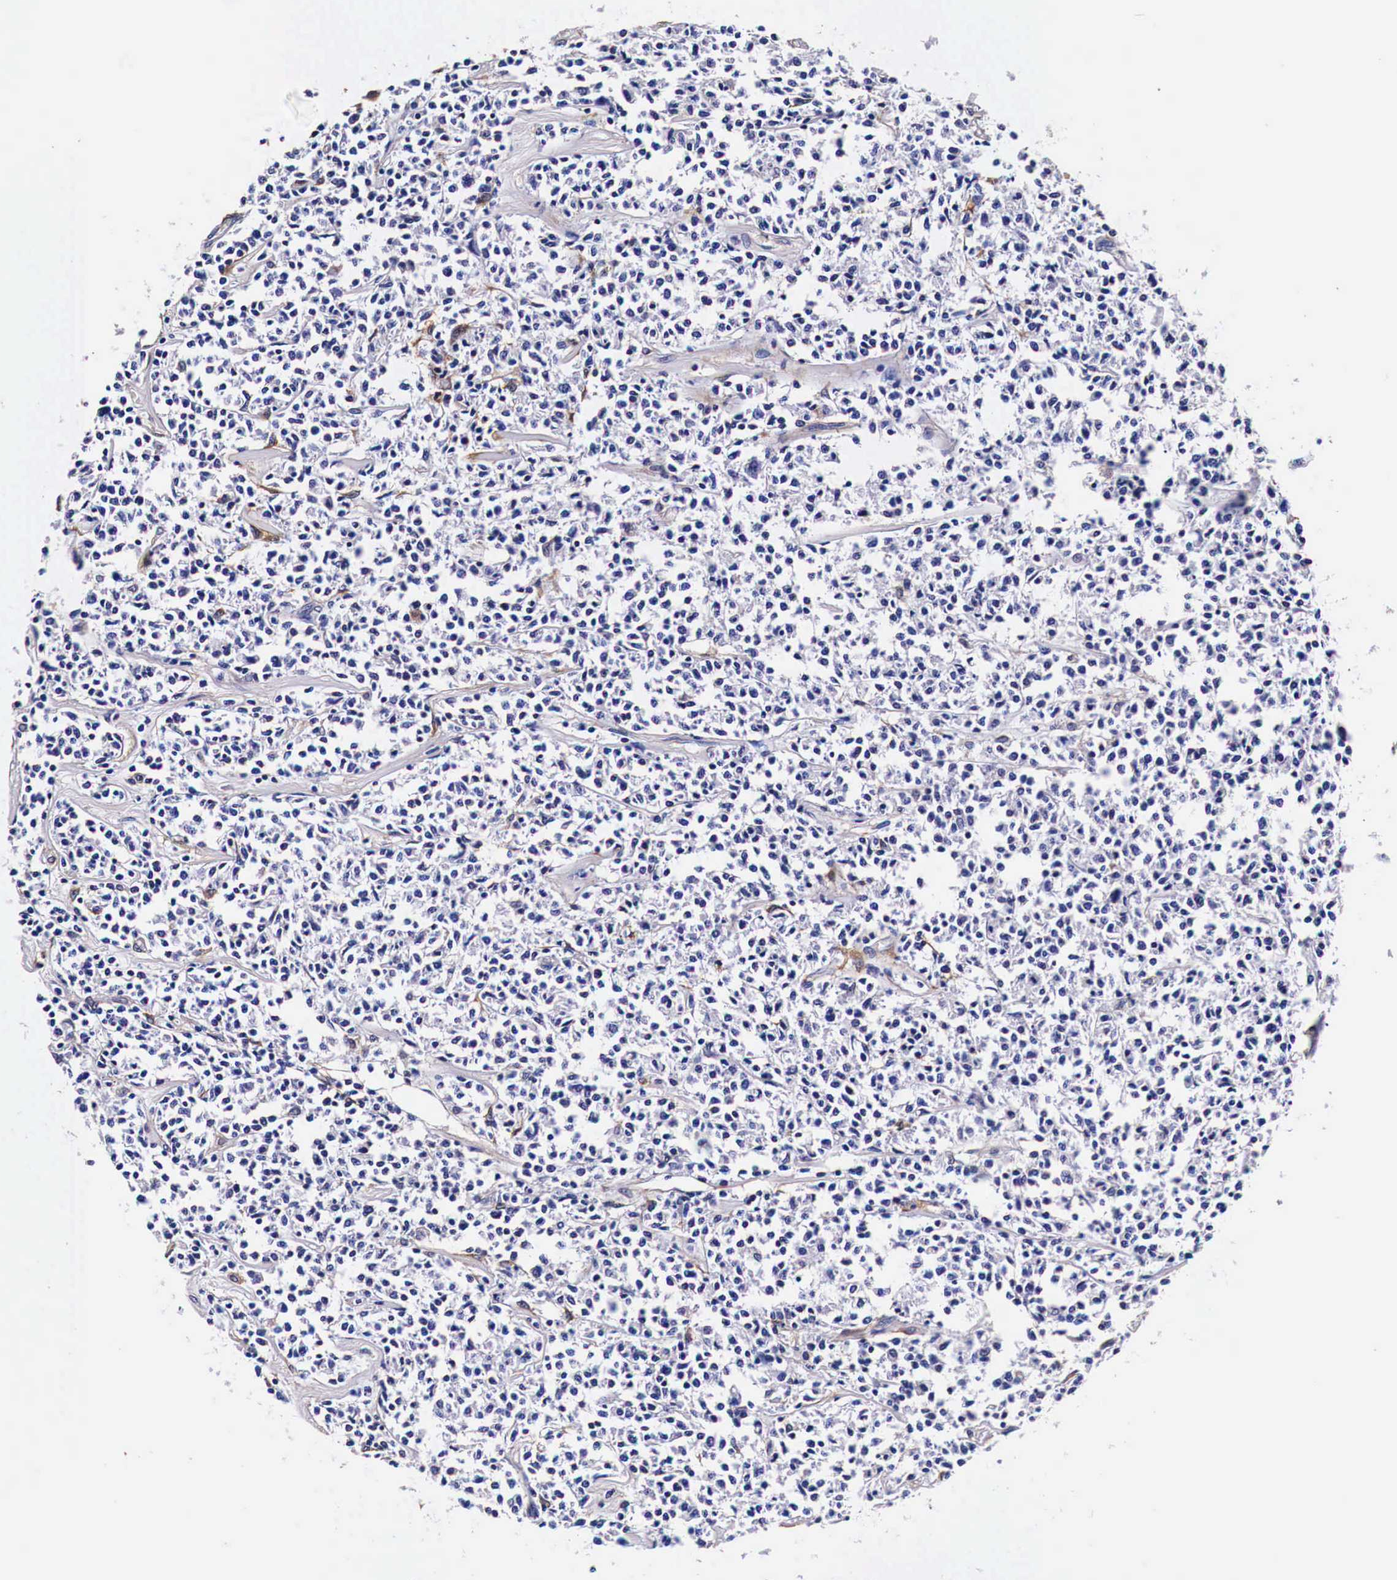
{"staining": {"intensity": "negative", "quantity": "none", "location": "none"}, "tissue": "lymphoma", "cell_type": "Tumor cells", "image_type": "cancer", "snomed": [{"axis": "morphology", "description": "Malignant lymphoma, non-Hodgkin's type, Low grade"}, {"axis": "topography", "description": "Small intestine"}], "caption": "Immunohistochemical staining of human low-grade malignant lymphoma, non-Hodgkin's type demonstrates no significant staining in tumor cells.", "gene": "HSPB1", "patient": {"sex": "female", "age": 59}}